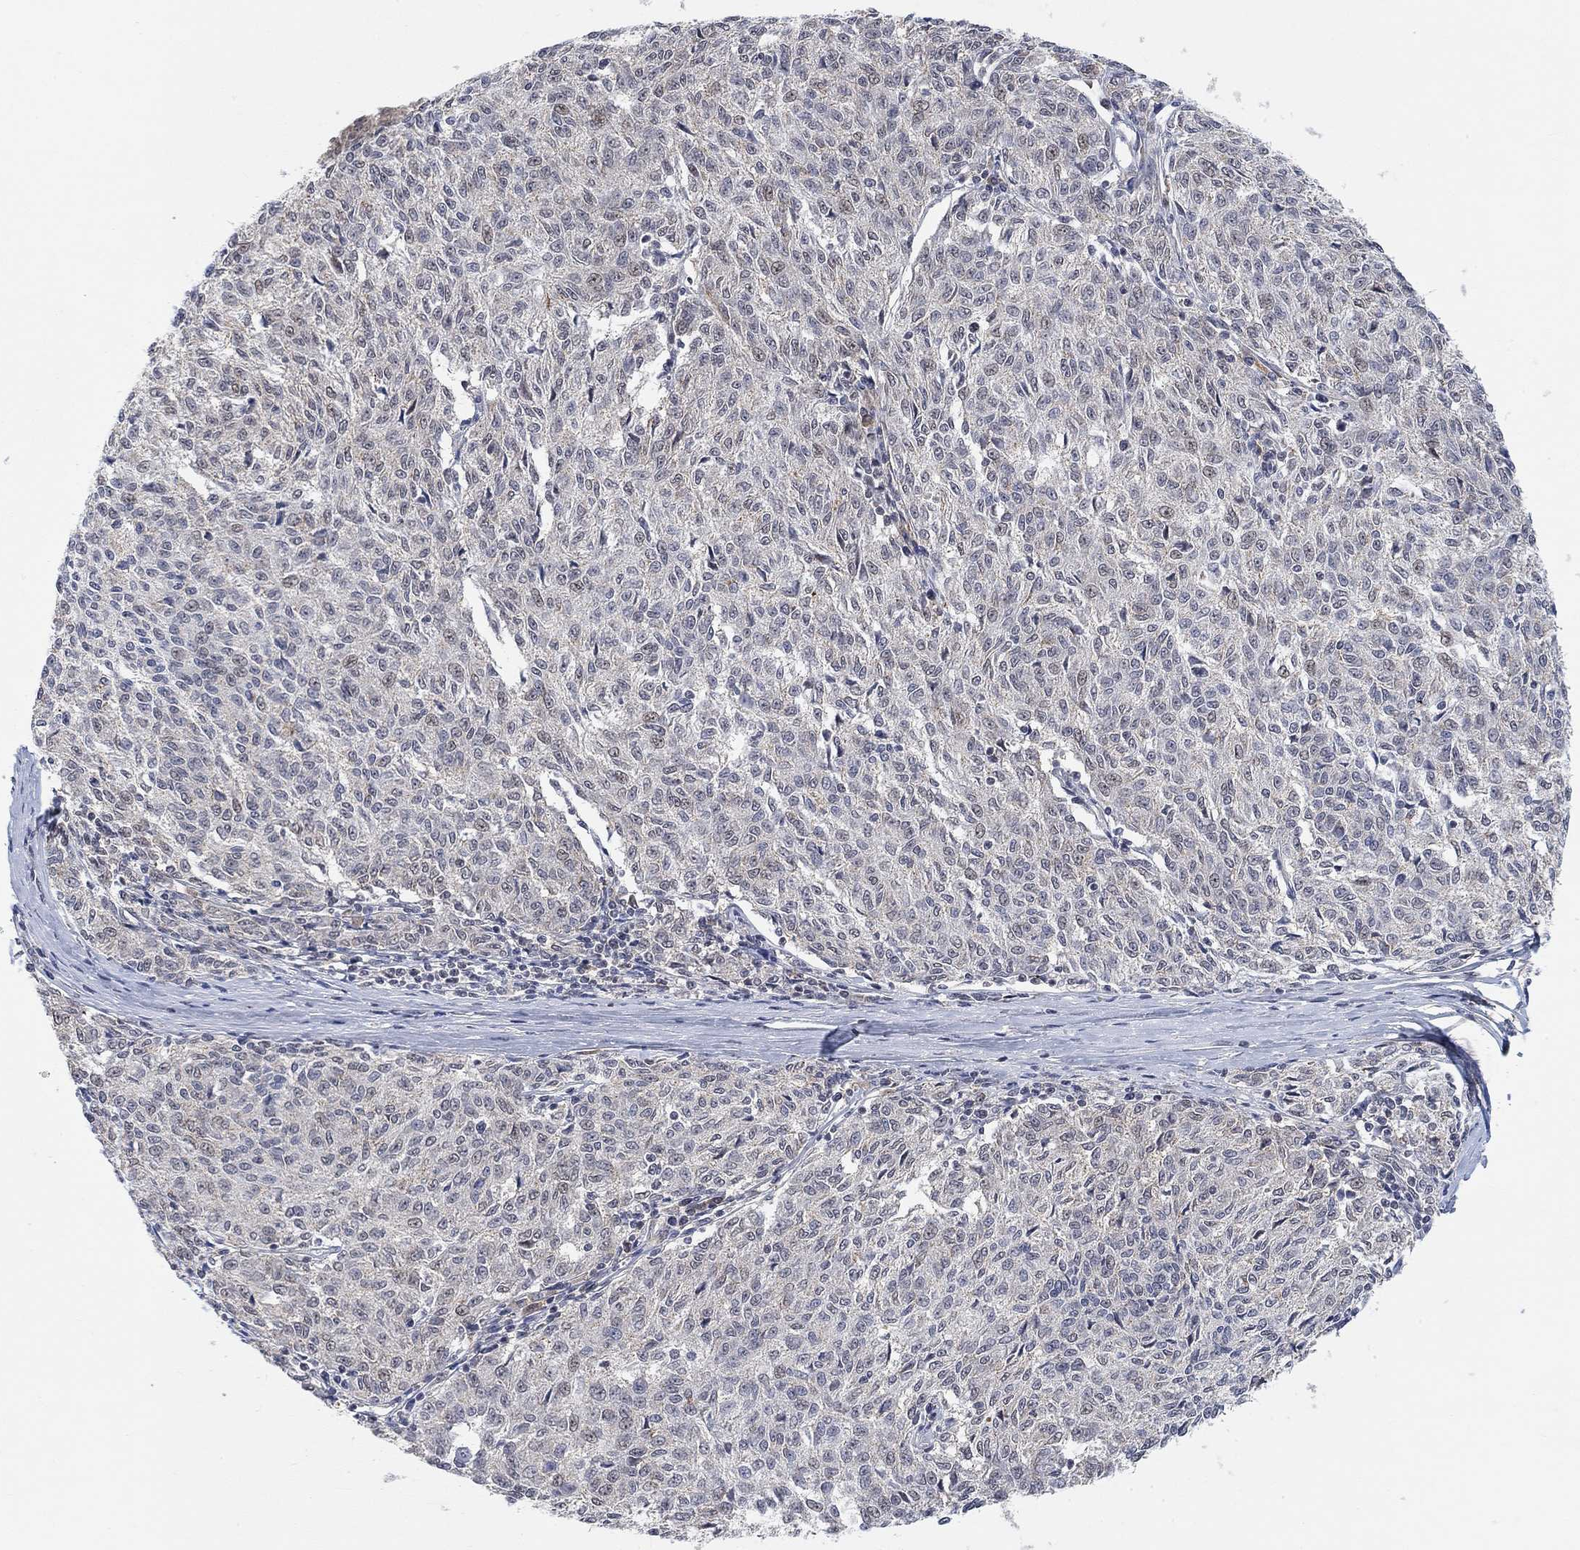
{"staining": {"intensity": "negative", "quantity": "none", "location": "none"}, "tissue": "melanoma", "cell_type": "Tumor cells", "image_type": "cancer", "snomed": [{"axis": "morphology", "description": "Malignant melanoma, NOS"}, {"axis": "topography", "description": "Skin"}], "caption": "IHC image of neoplastic tissue: melanoma stained with DAB exhibits no significant protein expression in tumor cells.", "gene": "THAP8", "patient": {"sex": "female", "age": 72}}